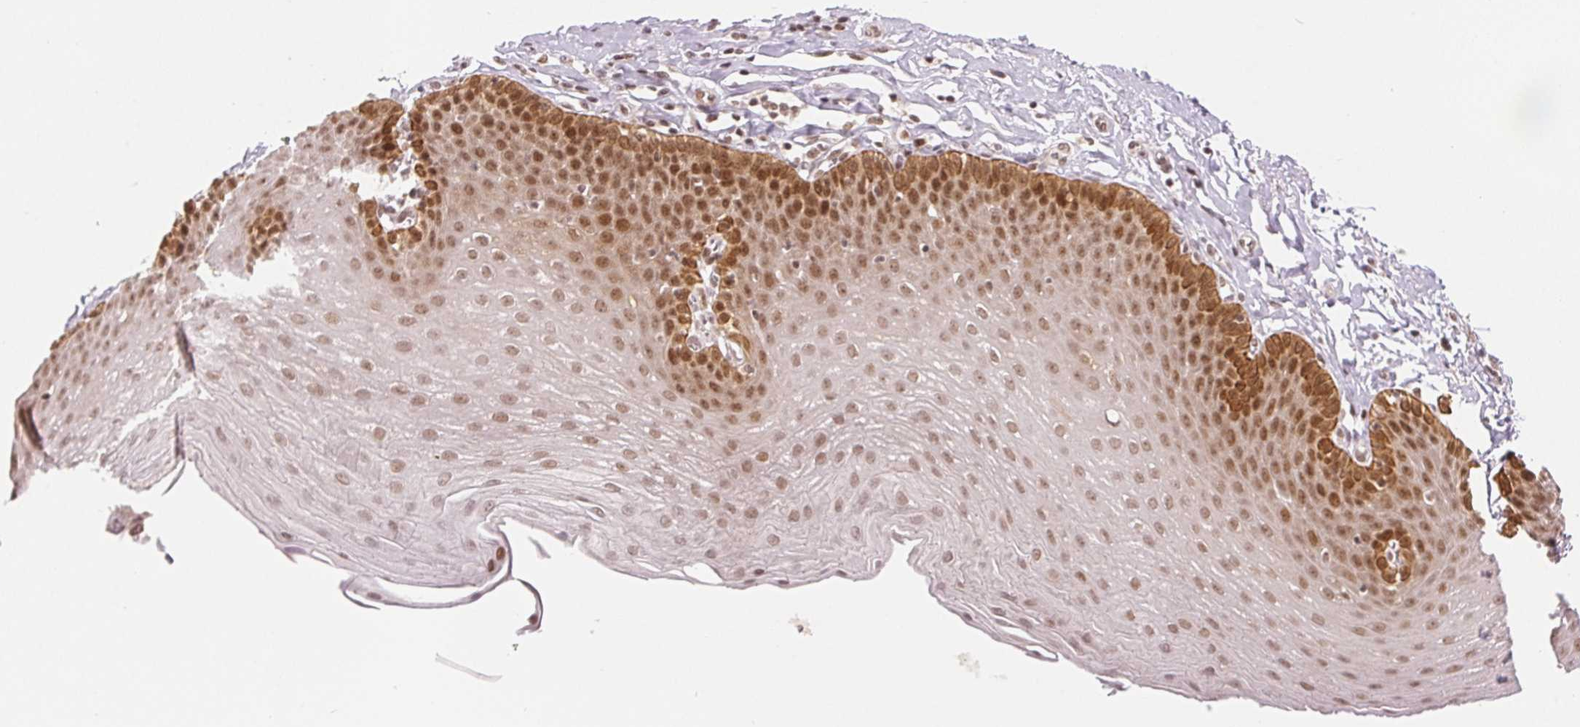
{"staining": {"intensity": "moderate", "quantity": ">75%", "location": "nuclear"}, "tissue": "esophagus", "cell_type": "Squamous epithelial cells", "image_type": "normal", "snomed": [{"axis": "morphology", "description": "Normal tissue, NOS"}, {"axis": "topography", "description": "Esophagus"}], "caption": "Squamous epithelial cells show moderate nuclear positivity in approximately >75% of cells in benign esophagus.", "gene": "DEK", "patient": {"sex": "female", "age": 81}}